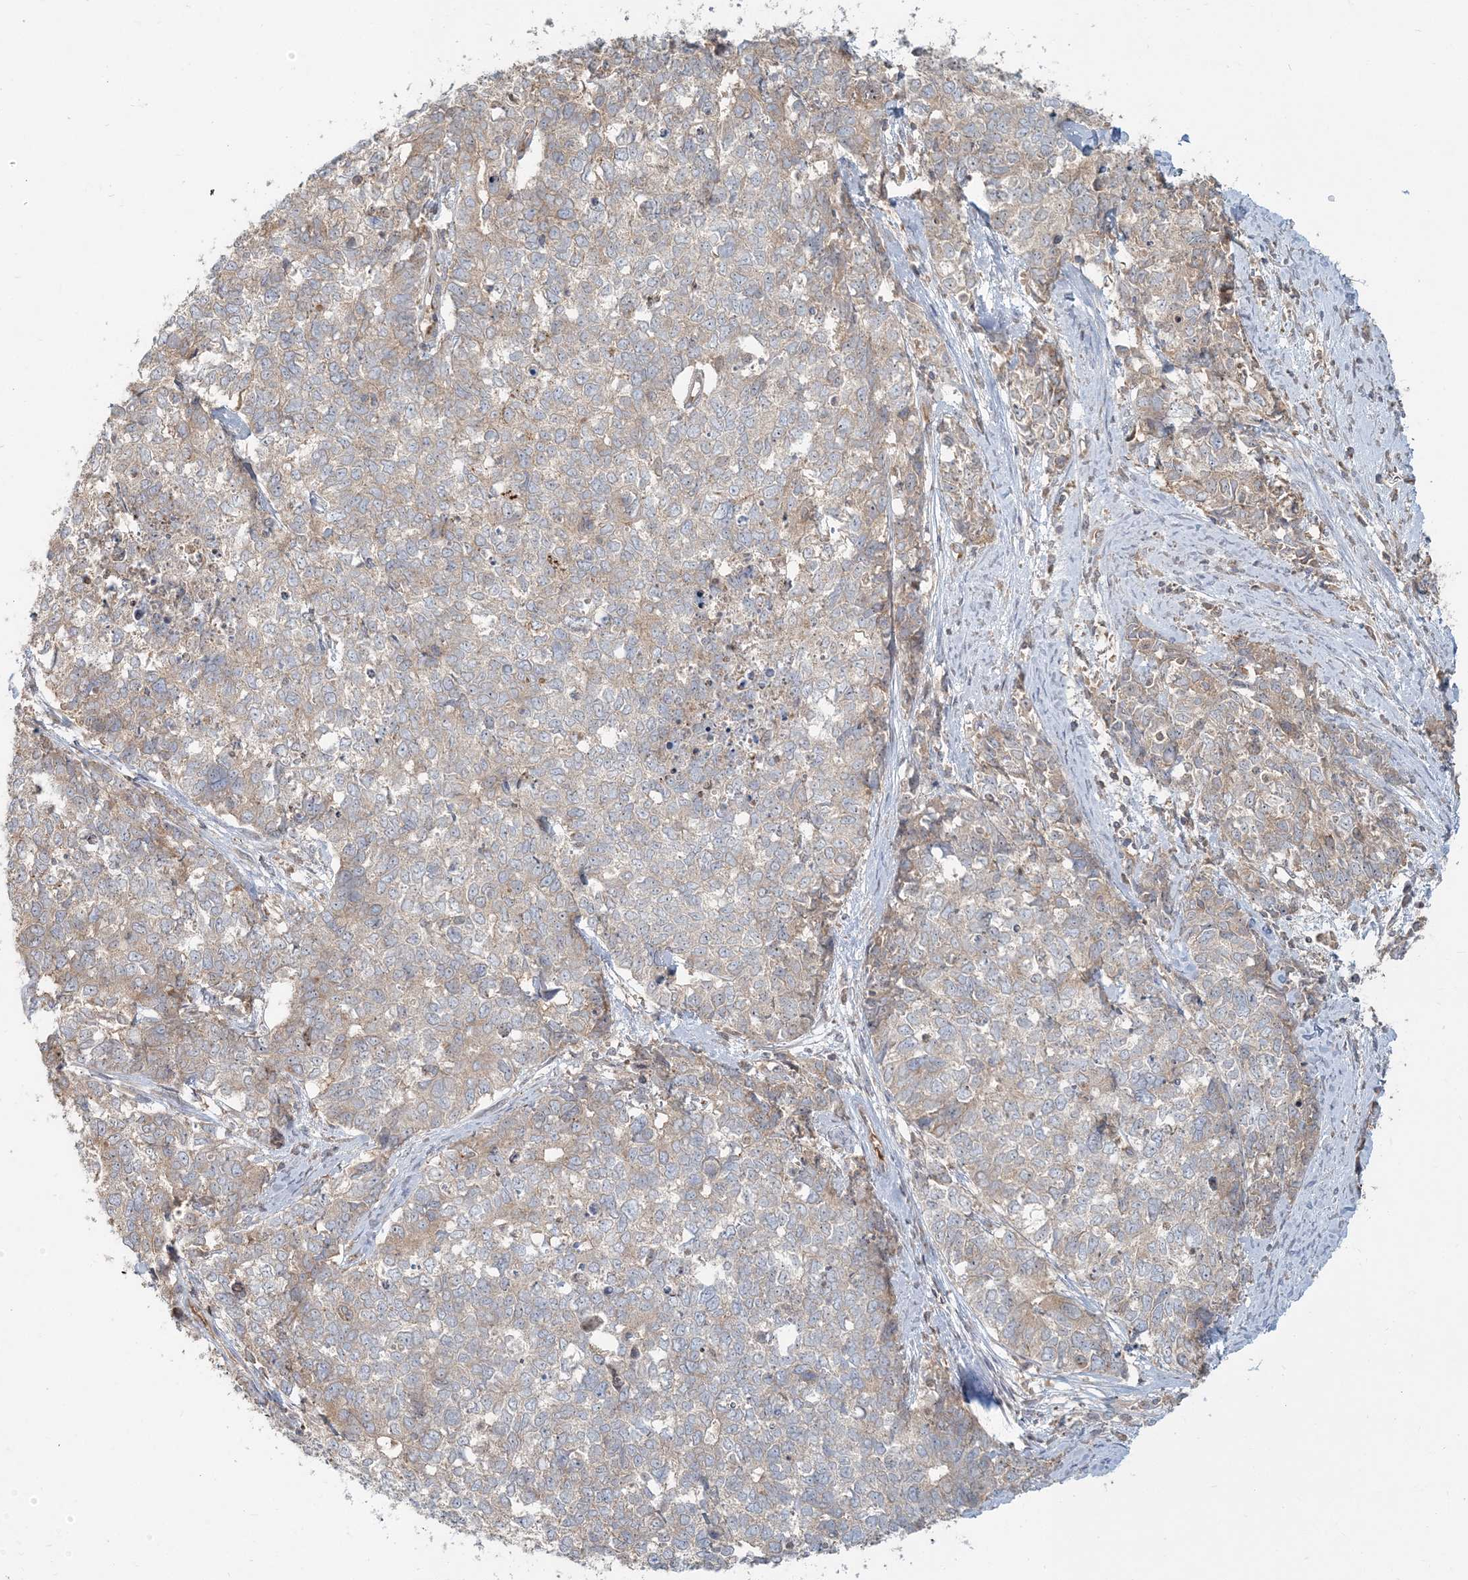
{"staining": {"intensity": "weak", "quantity": "<25%", "location": "cytoplasmic/membranous"}, "tissue": "cervical cancer", "cell_type": "Tumor cells", "image_type": "cancer", "snomed": [{"axis": "morphology", "description": "Squamous cell carcinoma, NOS"}, {"axis": "topography", "description": "Cervix"}], "caption": "Human cervical squamous cell carcinoma stained for a protein using immunohistochemistry (IHC) displays no staining in tumor cells.", "gene": "AP1AR", "patient": {"sex": "female", "age": 63}}